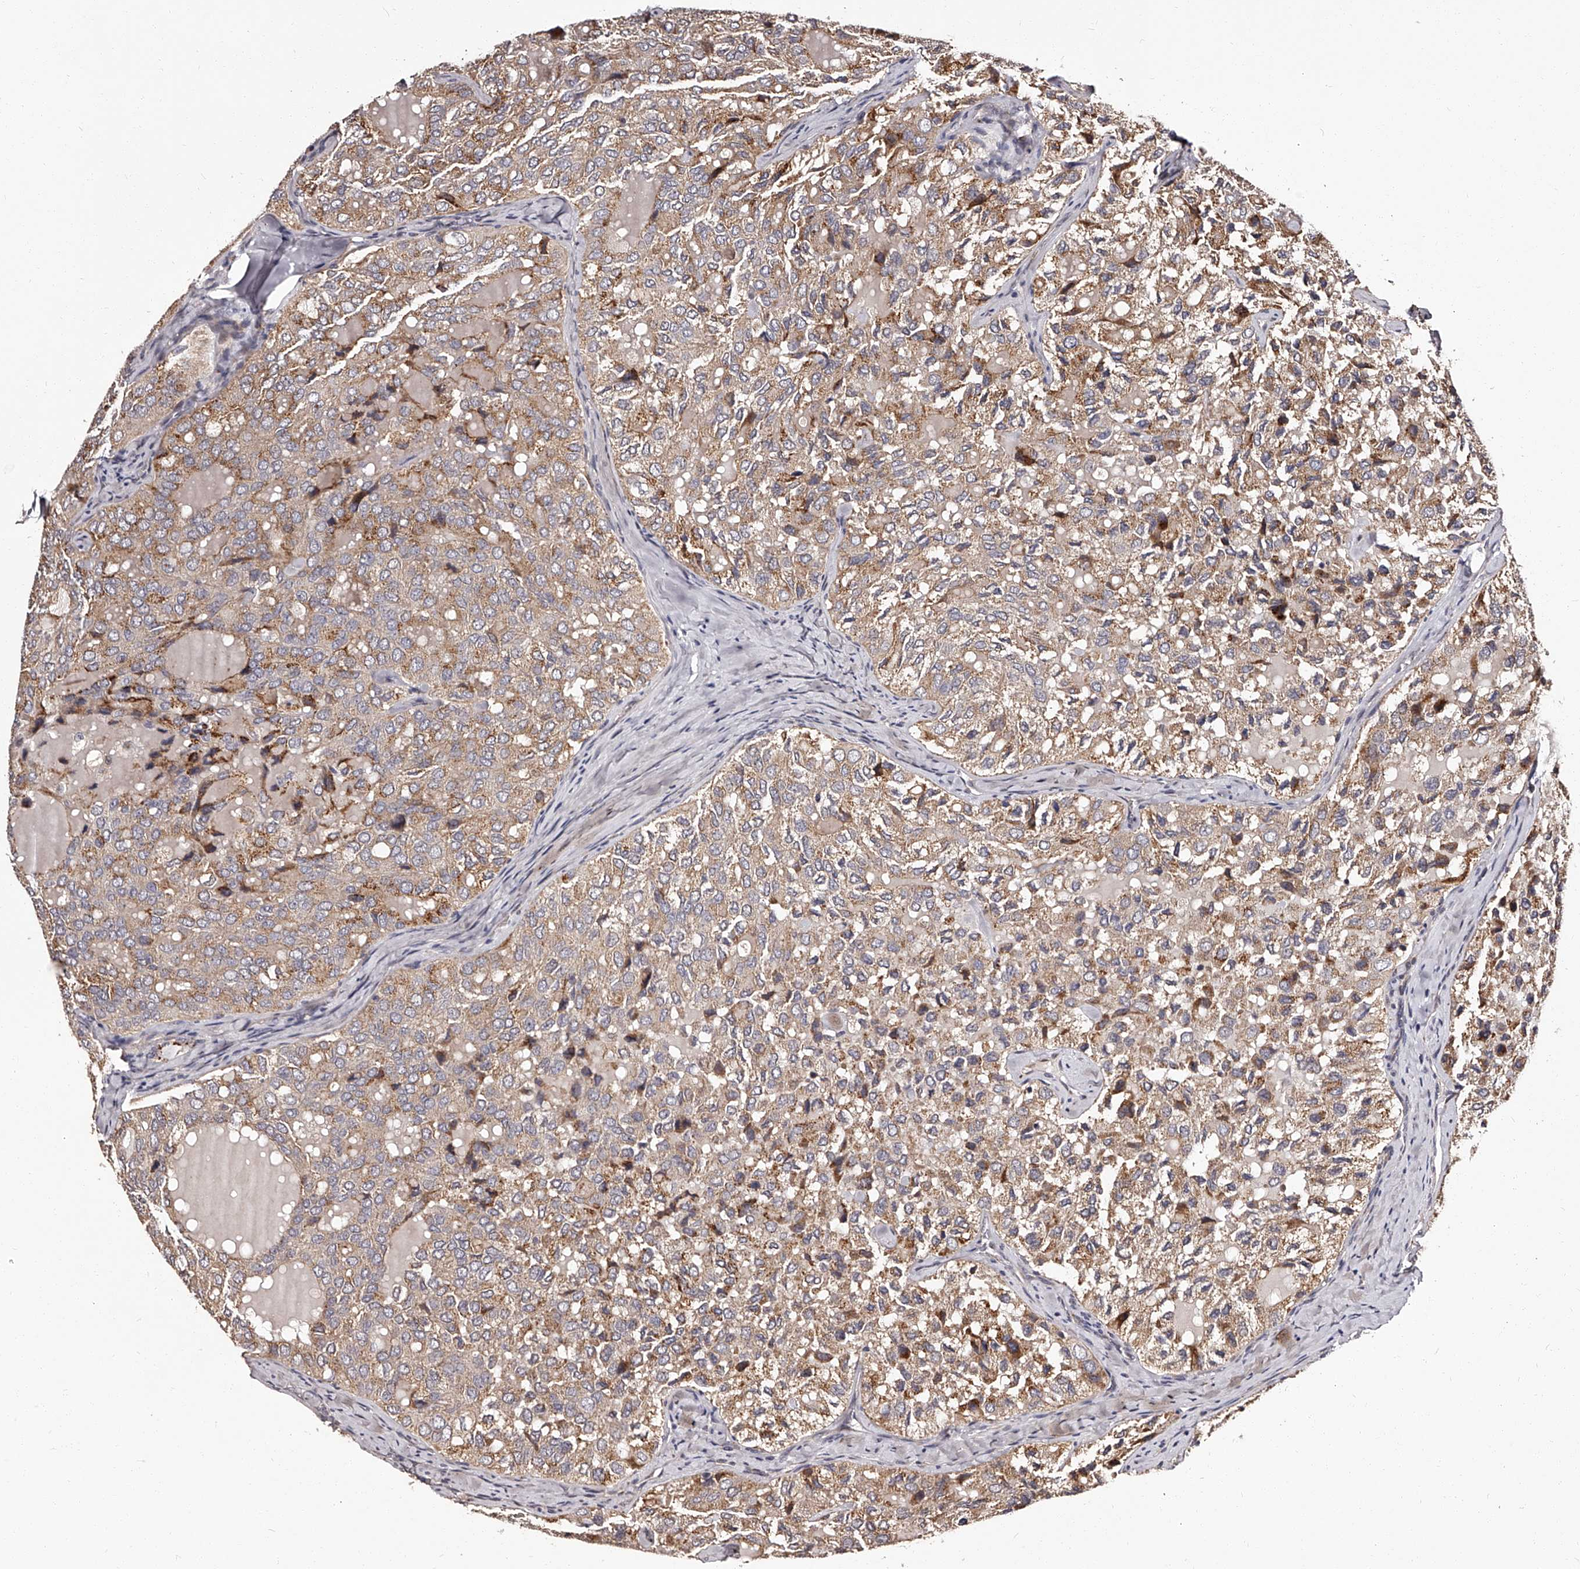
{"staining": {"intensity": "moderate", "quantity": ">75%", "location": "cytoplasmic/membranous"}, "tissue": "thyroid cancer", "cell_type": "Tumor cells", "image_type": "cancer", "snomed": [{"axis": "morphology", "description": "Follicular adenoma carcinoma, NOS"}, {"axis": "topography", "description": "Thyroid gland"}], "caption": "Immunohistochemistry histopathology image of thyroid follicular adenoma carcinoma stained for a protein (brown), which exhibits medium levels of moderate cytoplasmic/membranous positivity in about >75% of tumor cells.", "gene": "RSC1A1", "patient": {"sex": "male", "age": 75}}